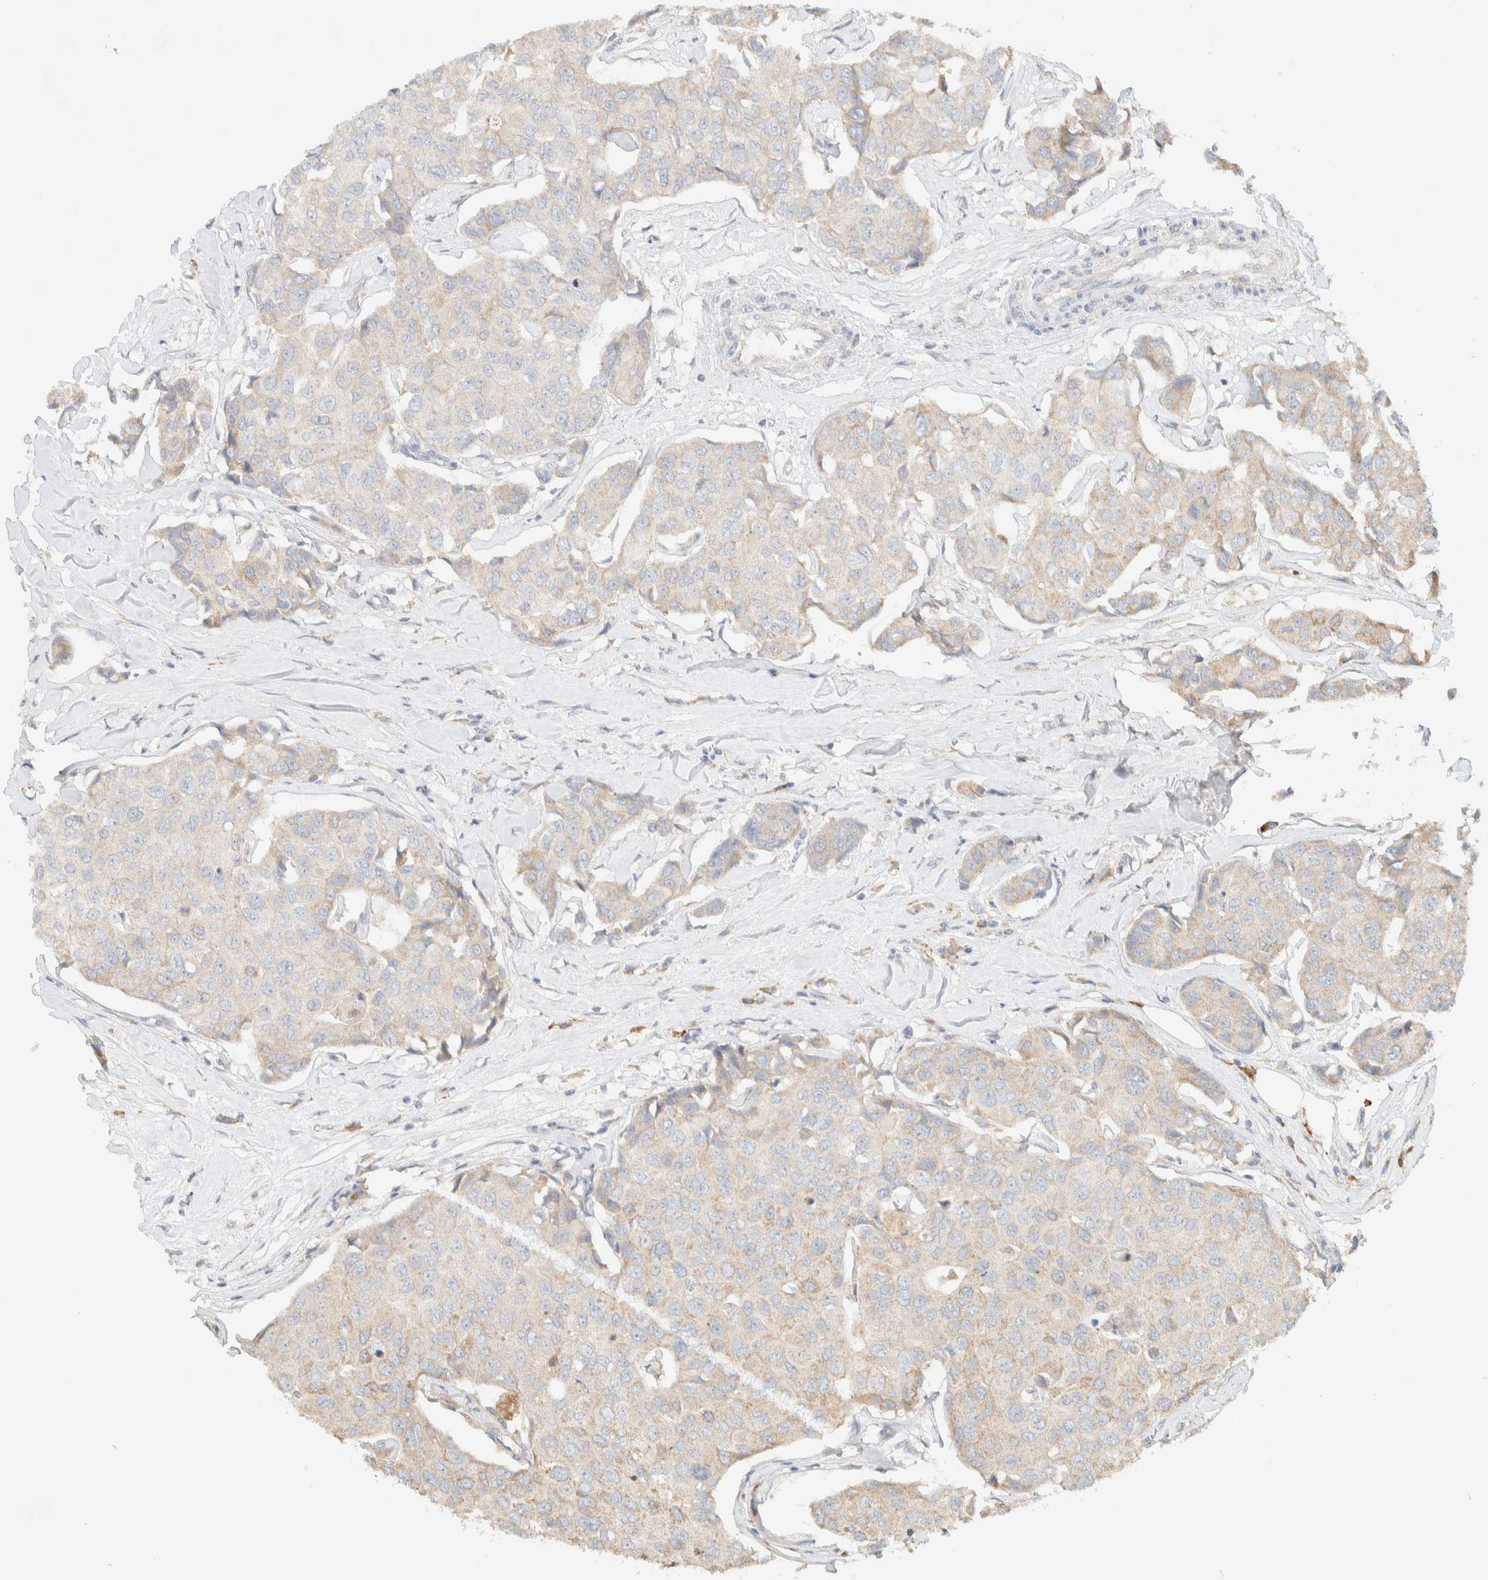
{"staining": {"intensity": "weak", "quantity": ">75%", "location": "cytoplasmic/membranous"}, "tissue": "breast cancer", "cell_type": "Tumor cells", "image_type": "cancer", "snomed": [{"axis": "morphology", "description": "Duct carcinoma"}, {"axis": "topography", "description": "Breast"}], "caption": "An image showing weak cytoplasmic/membranous expression in approximately >75% of tumor cells in breast invasive ductal carcinoma, as visualized by brown immunohistochemical staining.", "gene": "TTC3", "patient": {"sex": "female", "age": 80}}